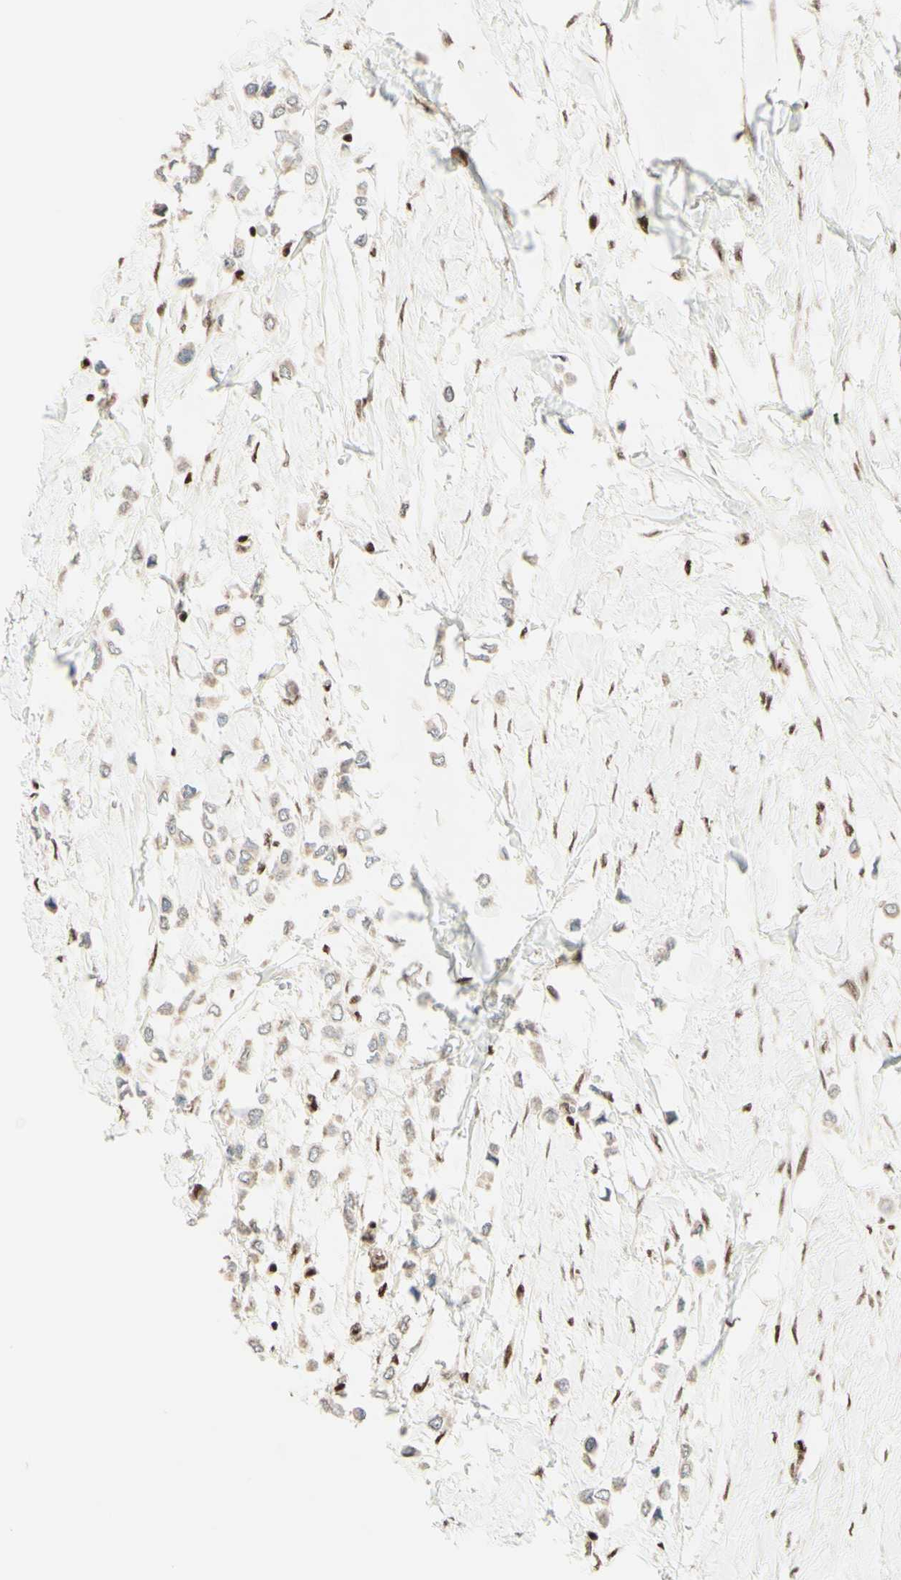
{"staining": {"intensity": "weak", "quantity": "25%-75%", "location": "cytoplasmic/membranous"}, "tissue": "breast cancer", "cell_type": "Tumor cells", "image_type": "cancer", "snomed": [{"axis": "morphology", "description": "Lobular carcinoma"}, {"axis": "topography", "description": "Breast"}], "caption": "Breast cancer (lobular carcinoma) stained for a protein (brown) reveals weak cytoplasmic/membranous positive staining in about 25%-75% of tumor cells.", "gene": "NR3C1", "patient": {"sex": "female", "age": 51}}